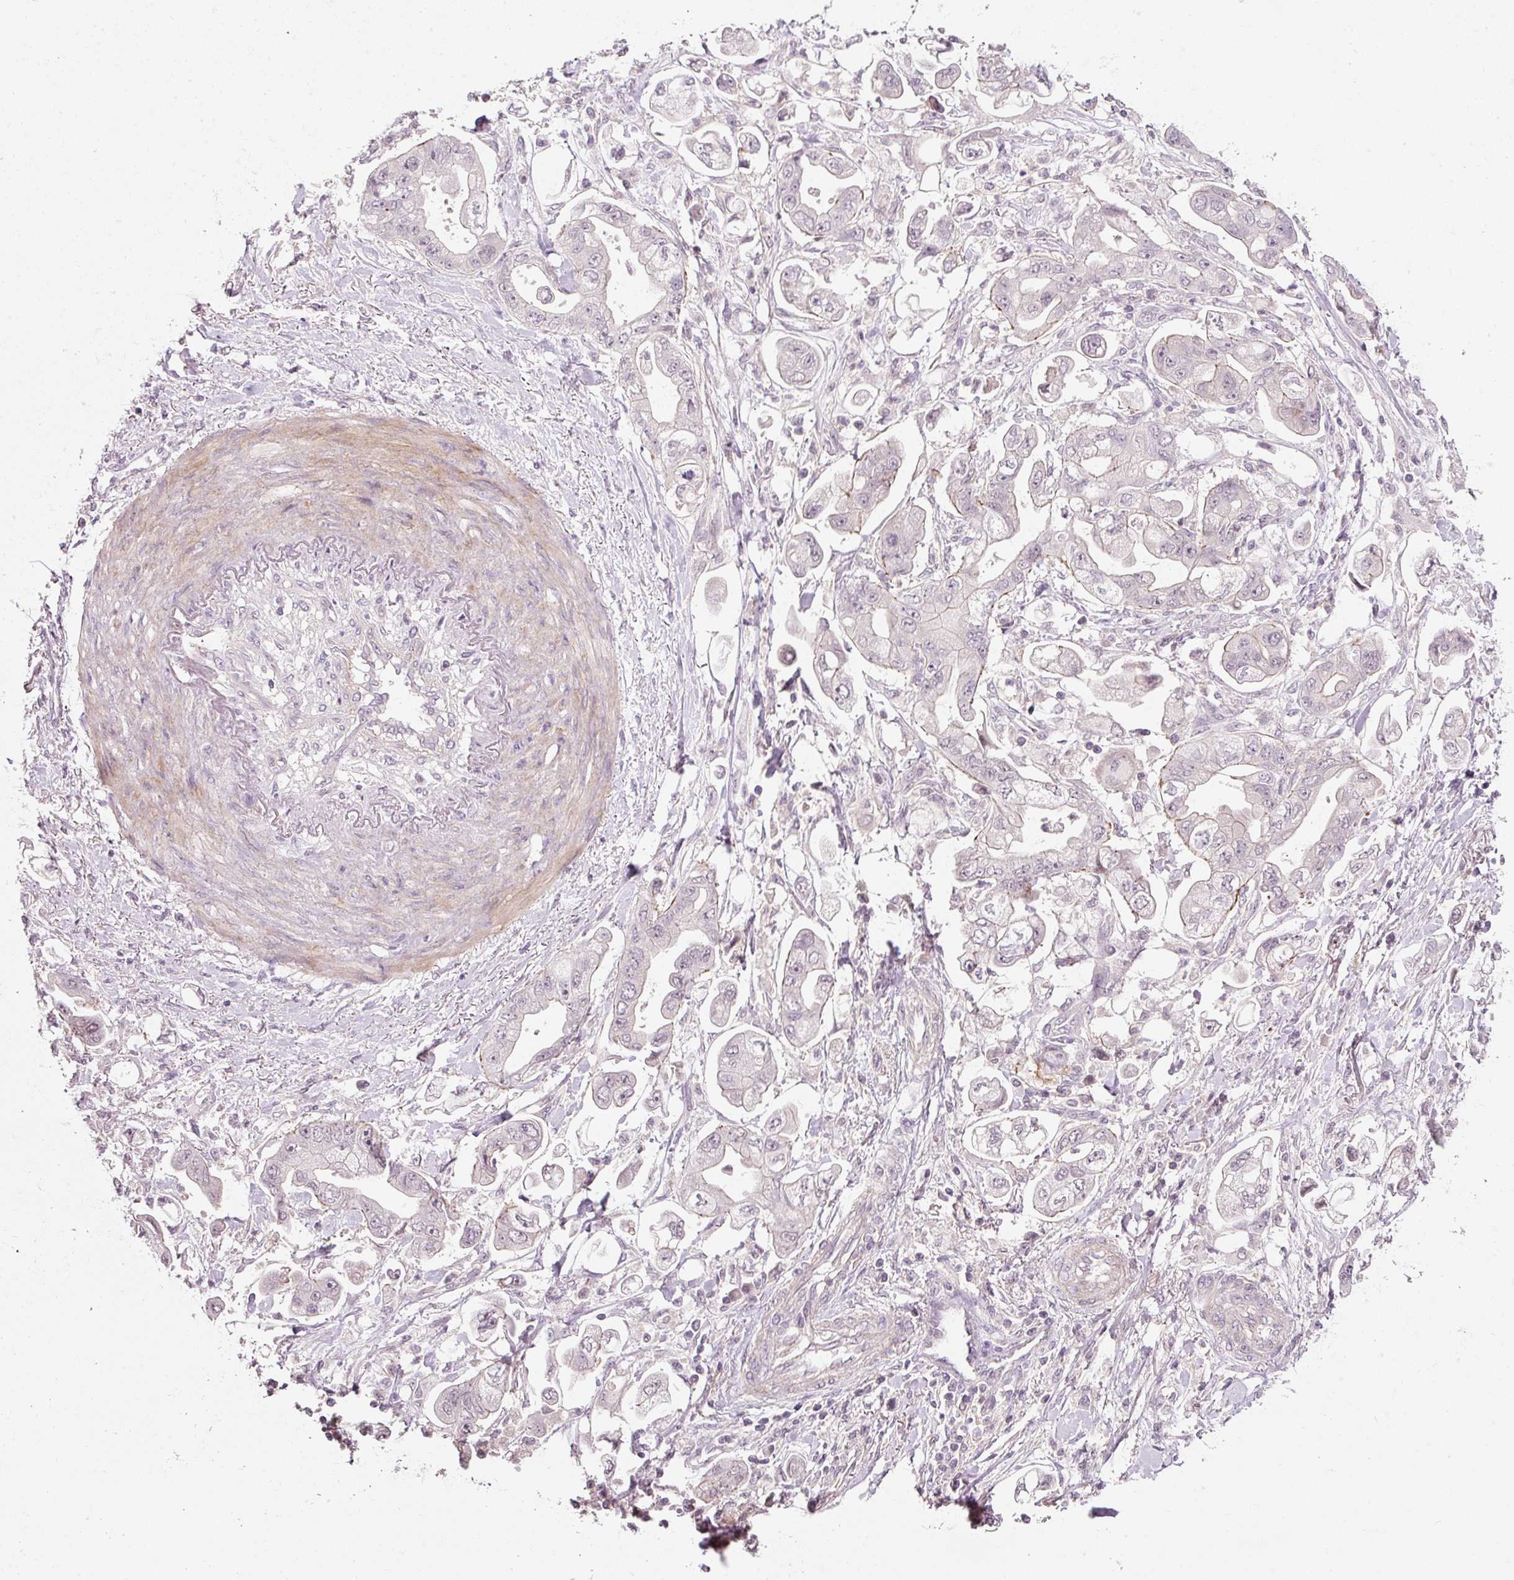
{"staining": {"intensity": "negative", "quantity": "none", "location": "none"}, "tissue": "stomach cancer", "cell_type": "Tumor cells", "image_type": "cancer", "snomed": [{"axis": "morphology", "description": "Adenocarcinoma, NOS"}, {"axis": "topography", "description": "Stomach"}], "caption": "Human adenocarcinoma (stomach) stained for a protein using immunohistochemistry (IHC) displays no staining in tumor cells.", "gene": "TIRAP", "patient": {"sex": "male", "age": 62}}